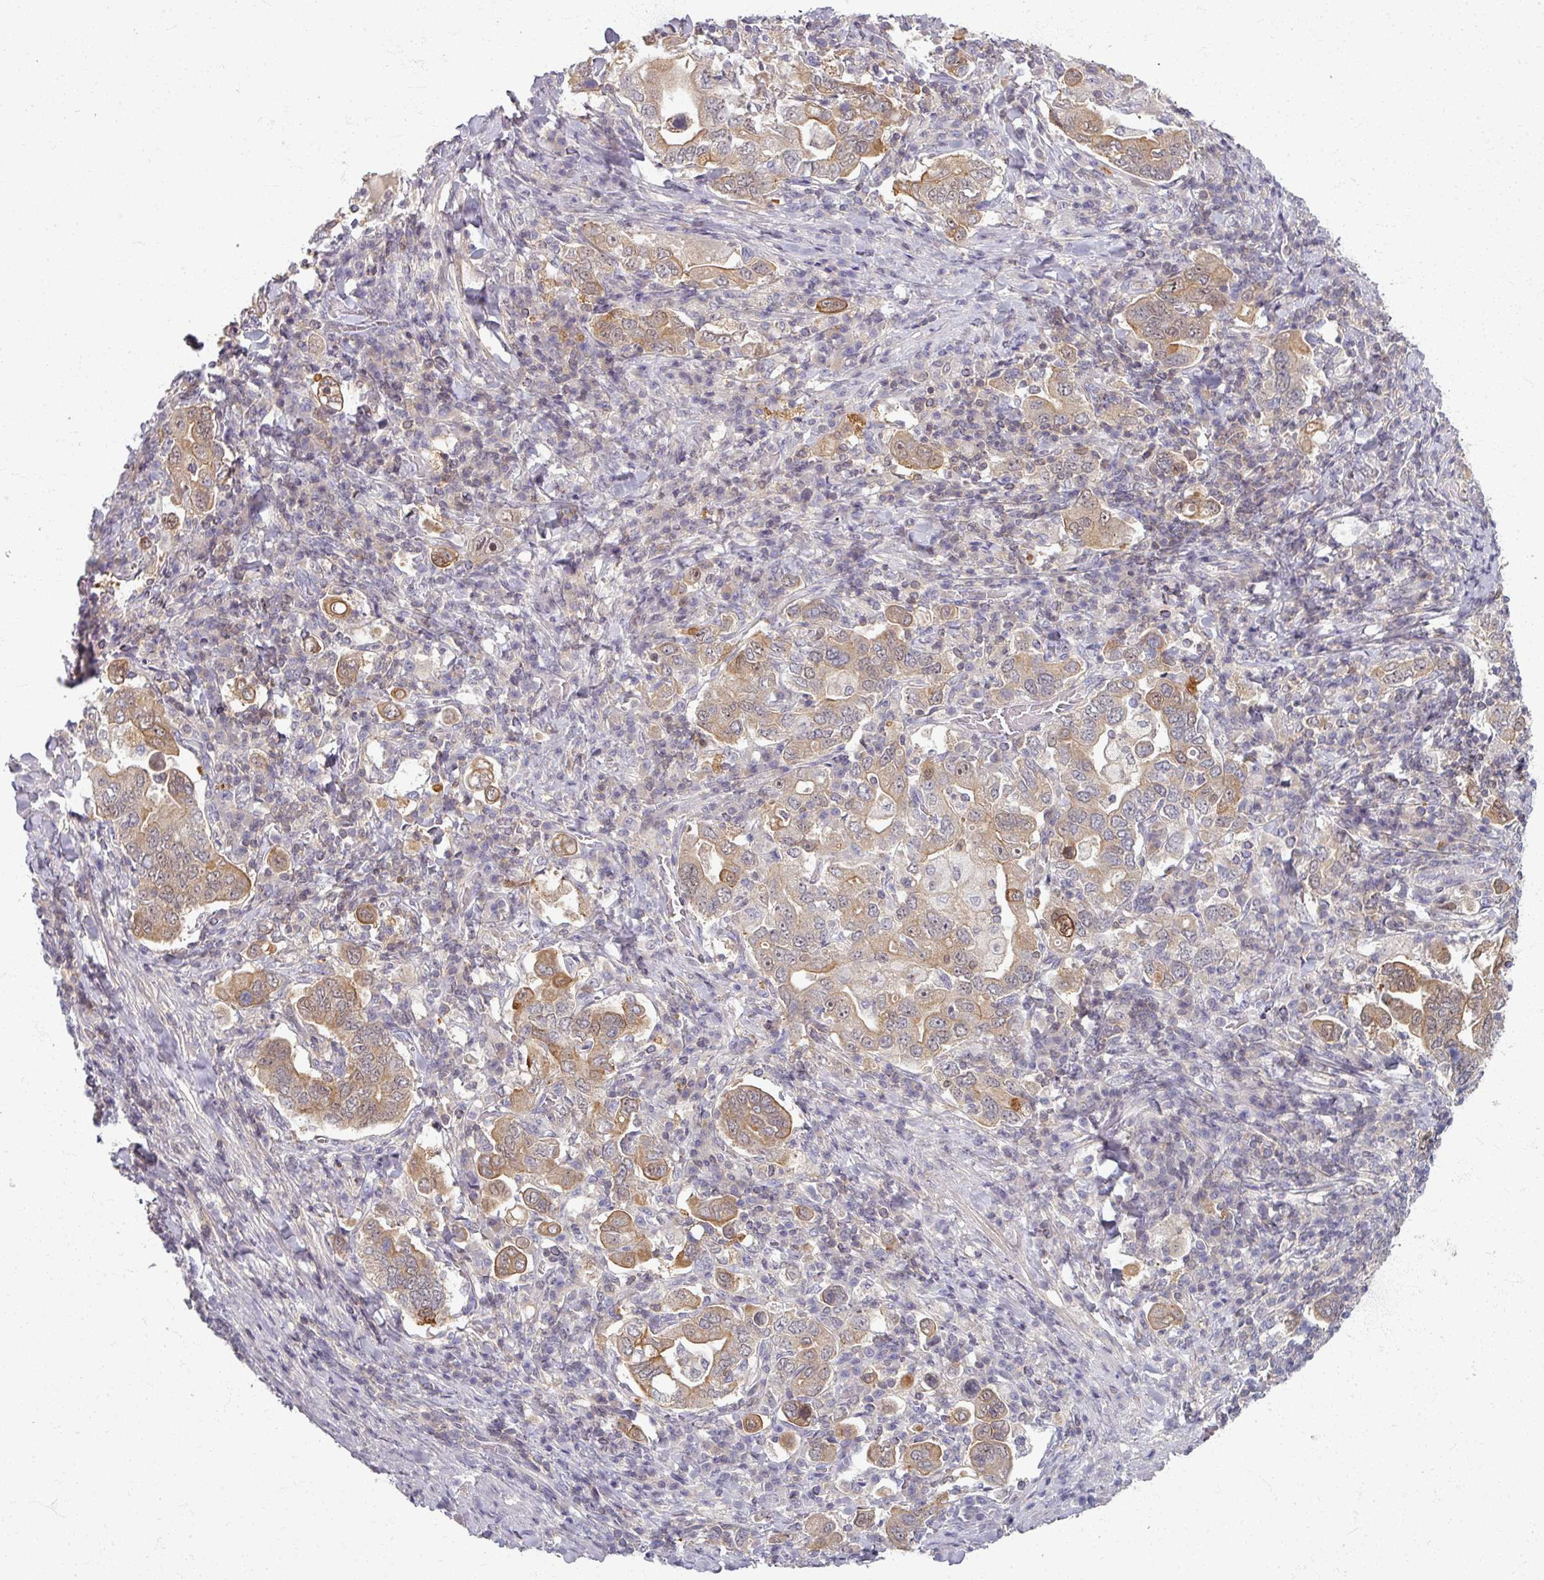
{"staining": {"intensity": "moderate", "quantity": "25%-75%", "location": "cytoplasmic/membranous"}, "tissue": "stomach cancer", "cell_type": "Tumor cells", "image_type": "cancer", "snomed": [{"axis": "morphology", "description": "Adenocarcinoma, NOS"}, {"axis": "topography", "description": "Stomach, upper"}, {"axis": "topography", "description": "Stomach"}], "caption": "This micrograph displays stomach cancer stained with IHC to label a protein in brown. The cytoplasmic/membranous of tumor cells show moderate positivity for the protein. Nuclei are counter-stained blue.", "gene": "TTLL7", "patient": {"sex": "male", "age": 62}}